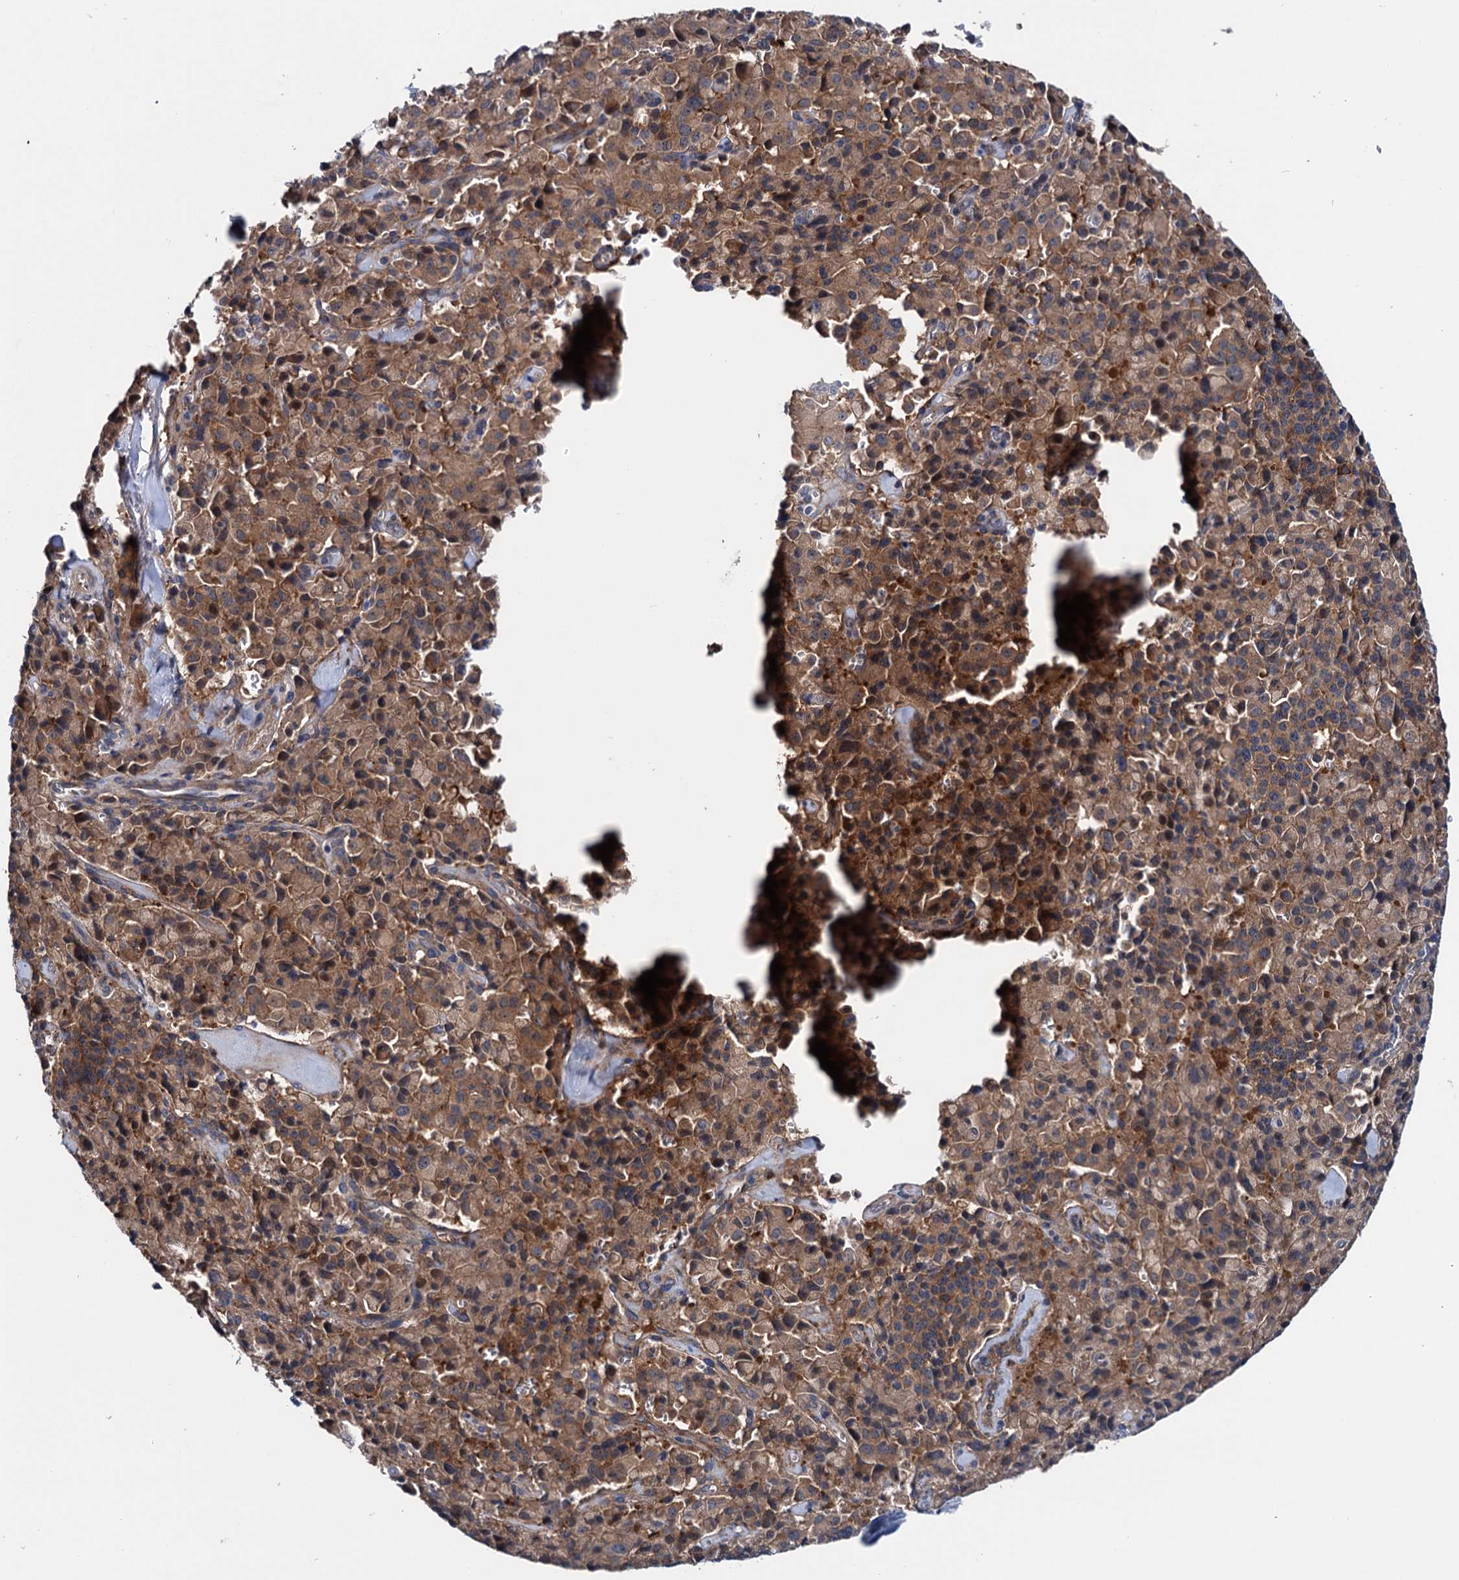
{"staining": {"intensity": "moderate", "quantity": ">75%", "location": "cytoplasmic/membranous"}, "tissue": "pancreatic cancer", "cell_type": "Tumor cells", "image_type": "cancer", "snomed": [{"axis": "morphology", "description": "Adenocarcinoma, NOS"}, {"axis": "topography", "description": "Pancreas"}], "caption": "Immunohistochemistry photomicrograph of neoplastic tissue: human pancreatic adenocarcinoma stained using immunohistochemistry exhibits medium levels of moderate protein expression localized specifically in the cytoplasmic/membranous of tumor cells, appearing as a cytoplasmic/membranous brown color.", "gene": "EYA4", "patient": {"sex": "male", "age": 65}}